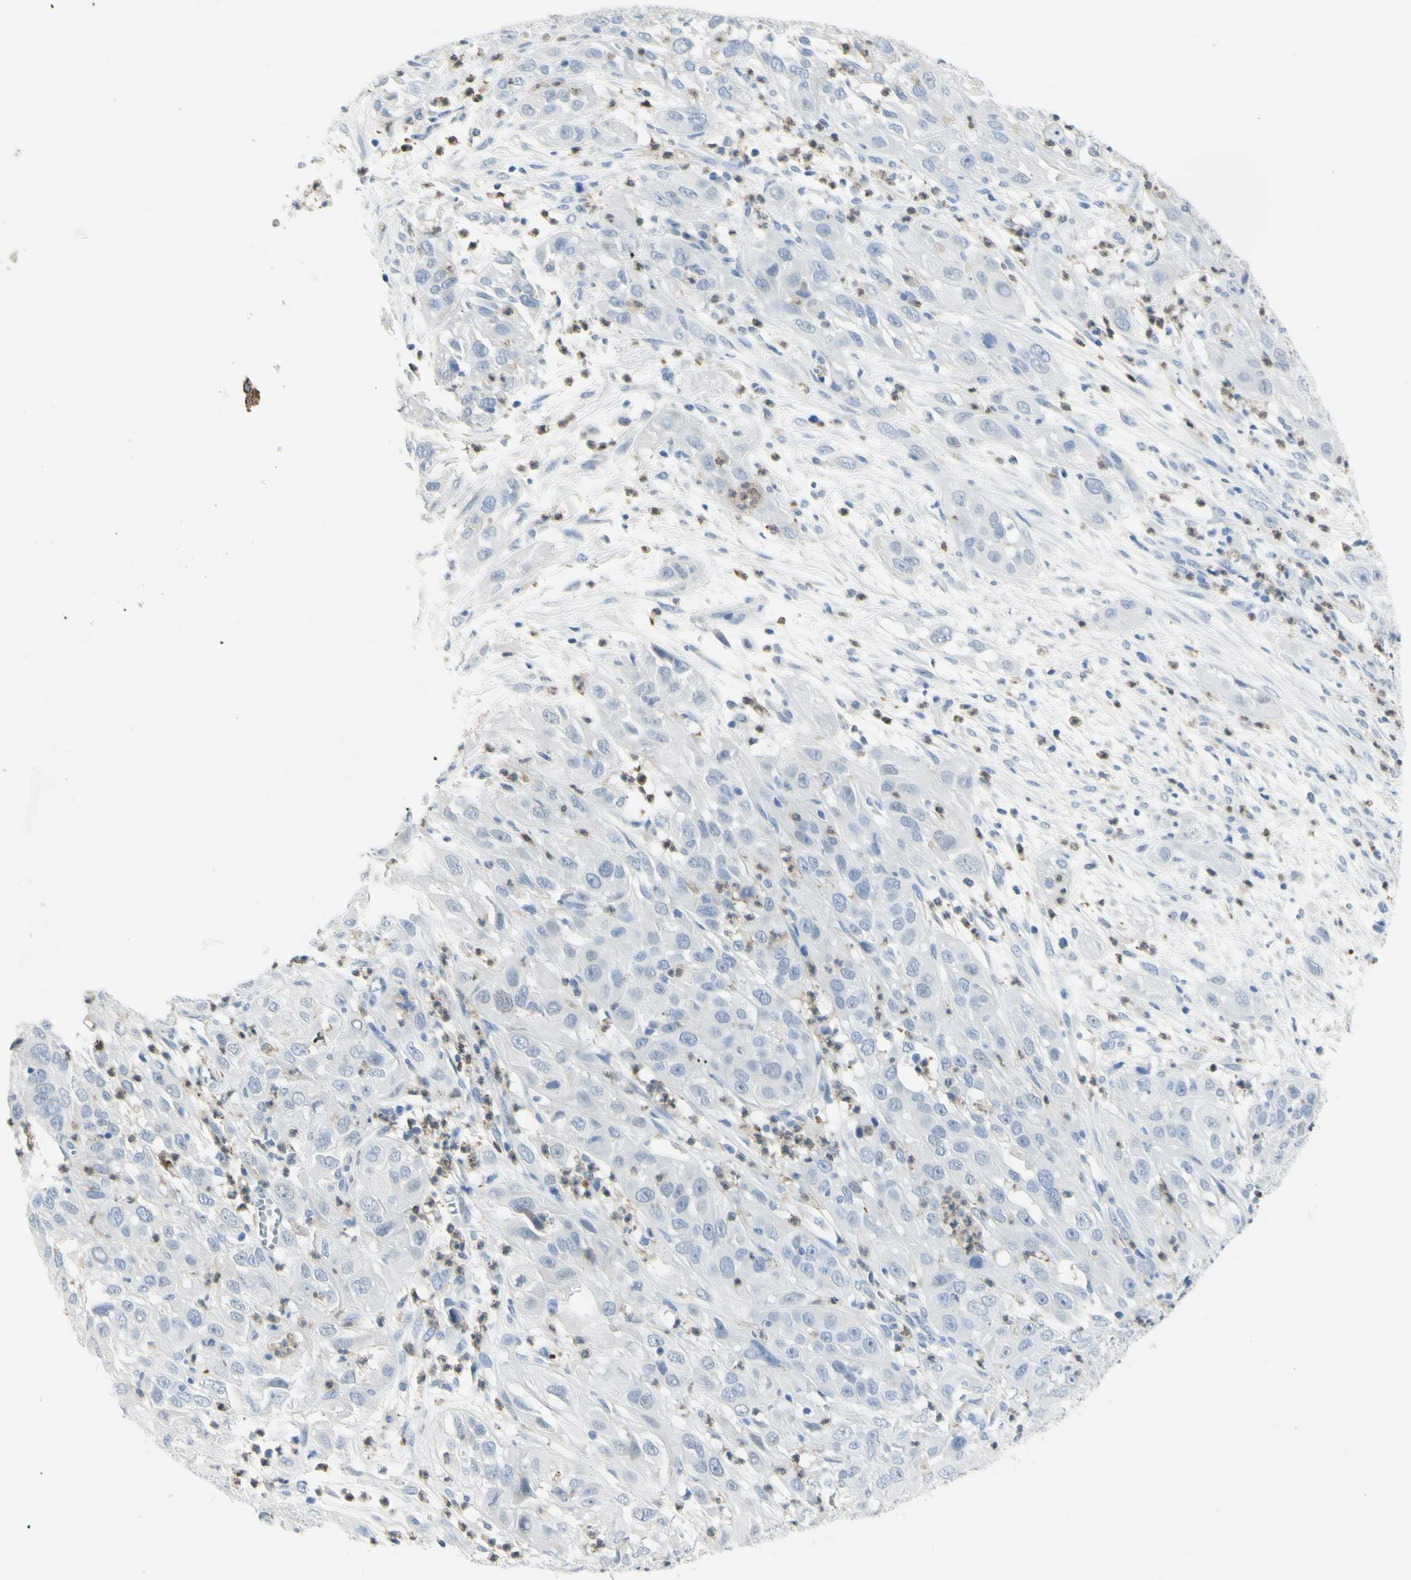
{"staining": {"intensity": "negative", "quantity": "none", "location": "none"}, "tissue": "cervical cancer", "cell_type": "Tumor cells", "image_type": "cancer", "snomed": [{"axis": "morphology", "description": "Squamous cell carcinoma, NOS"}, {"axis": "topography", "description": "Cervix"}], "caption": "Immunohistochemistry (IHC) of cervical cancer reveals no staining in tumor cells.", "gene": "ZNF557", "patient": {"sex": "female", "age": 32}}